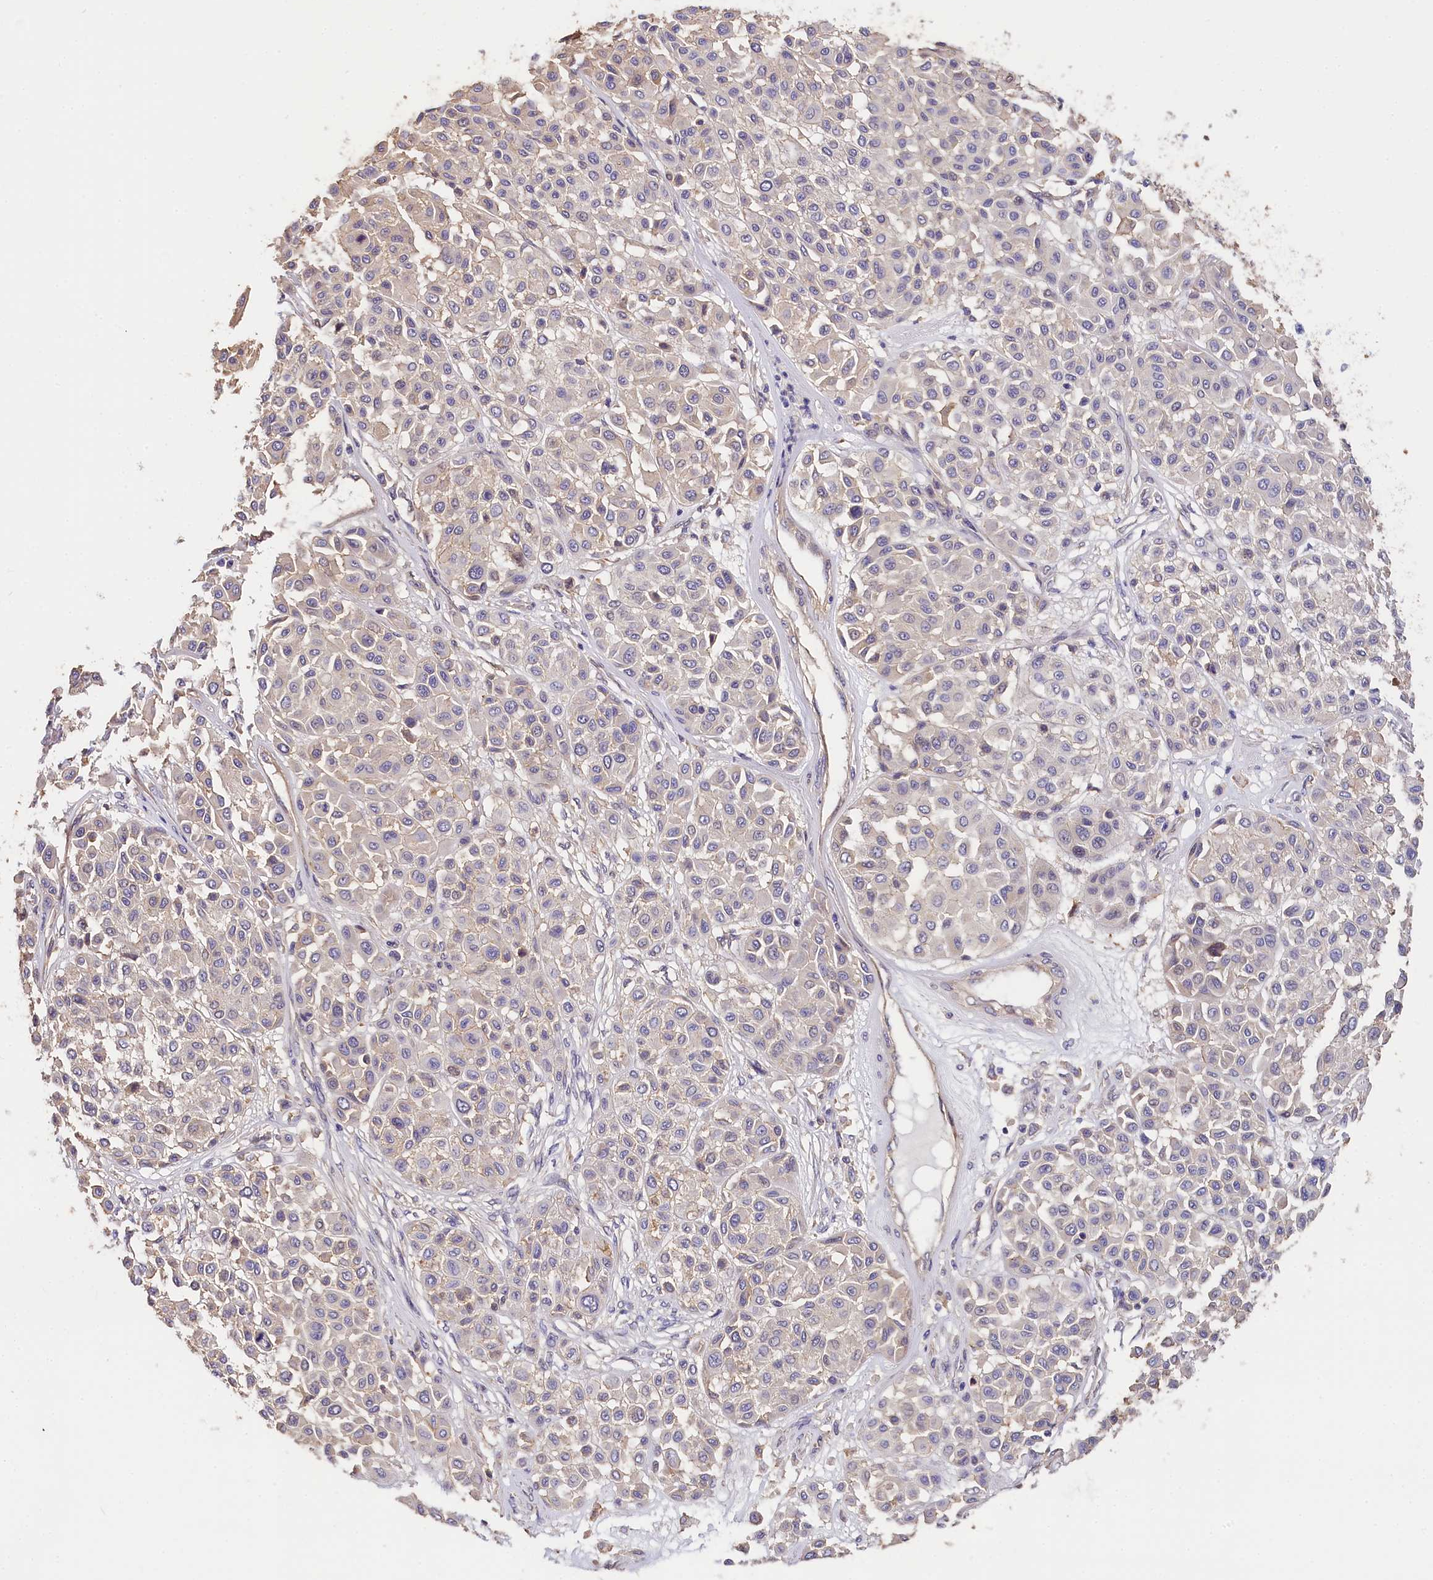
{"staining": {"intensity": "negative", "quantity": "none", "location": "none"}, "tissue": "melanoma", "cell_type": "Tumor cells", "image_type": "cancer", "snomed": [{"axis": "morphology", "description": "Malignant melanoma, Metastatic site"}, {"axis": "topography", "description": "Soft tissue"}], "caption": "This is a histopathology image of IHC staining of melanoma, which shows no staining in tumor cells. (DAB (3,3'-diaminobenzidine) IHC visualized using brightfield microscopy, high magnification).", "gene": "KATNB1", "patient": {"sex": "male", "age": 41}}